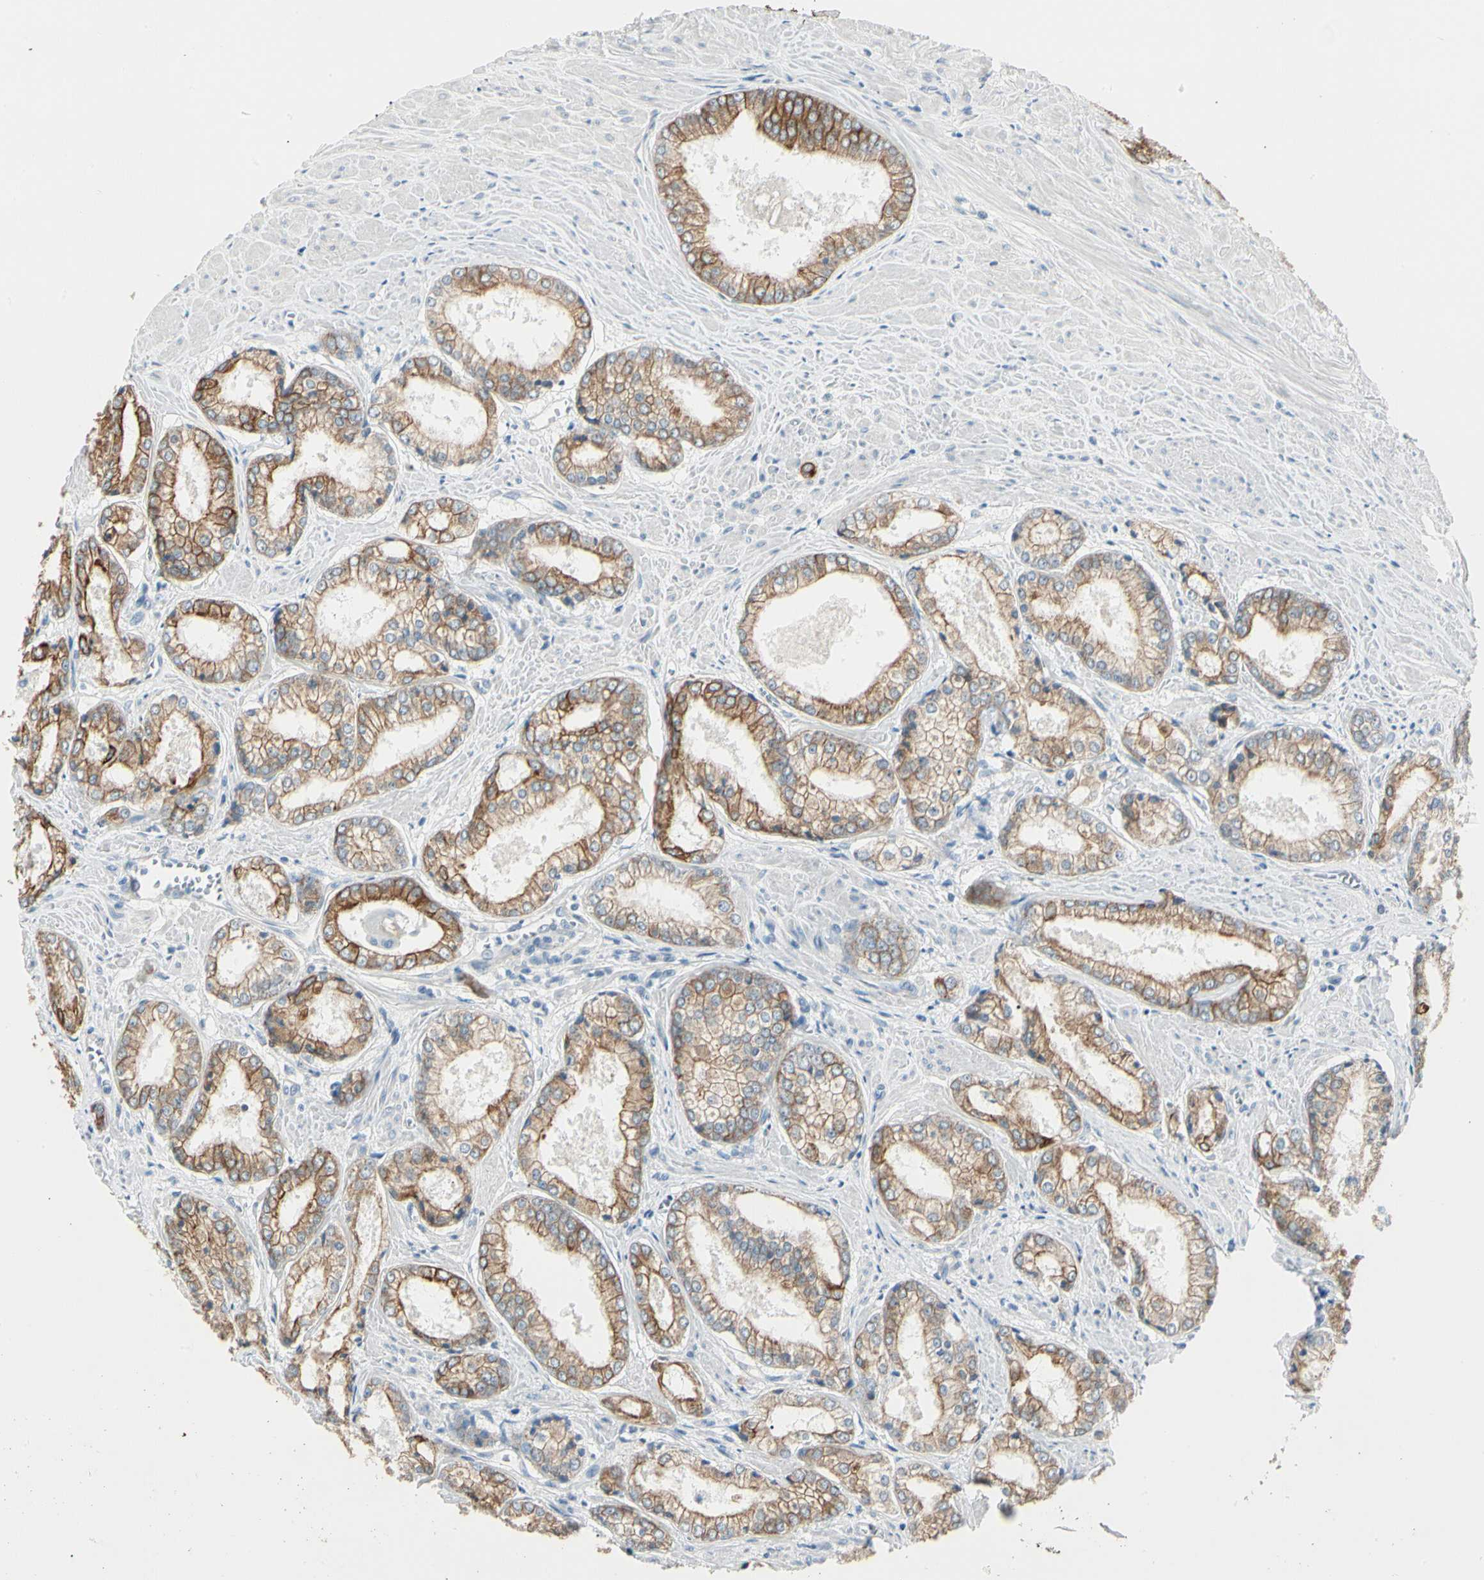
{"staining": {"intensity": "moderate", "quantity": ">75%", "location": "cytoplasmic/membranous"}, "tissue": "prostate cancer", "cell_type": "Tumor cells", "image_type": "cancer", "snomed": [{"axis": "morphology", "description": "Adenocarcinoma, Low grade"}, {"axis": "topography", "description": "Prostate"}], "caption": "A brown stain labels moderate cytoplasmic/membranous expression of a protein in human prostate cancer (low-grade adenocarcinoma) tumor cells. (Brightfield microscopy of DAB IHC at high magnification).", "gene": "DUSP12", "patient": {"sex": "male", "age": 64}}